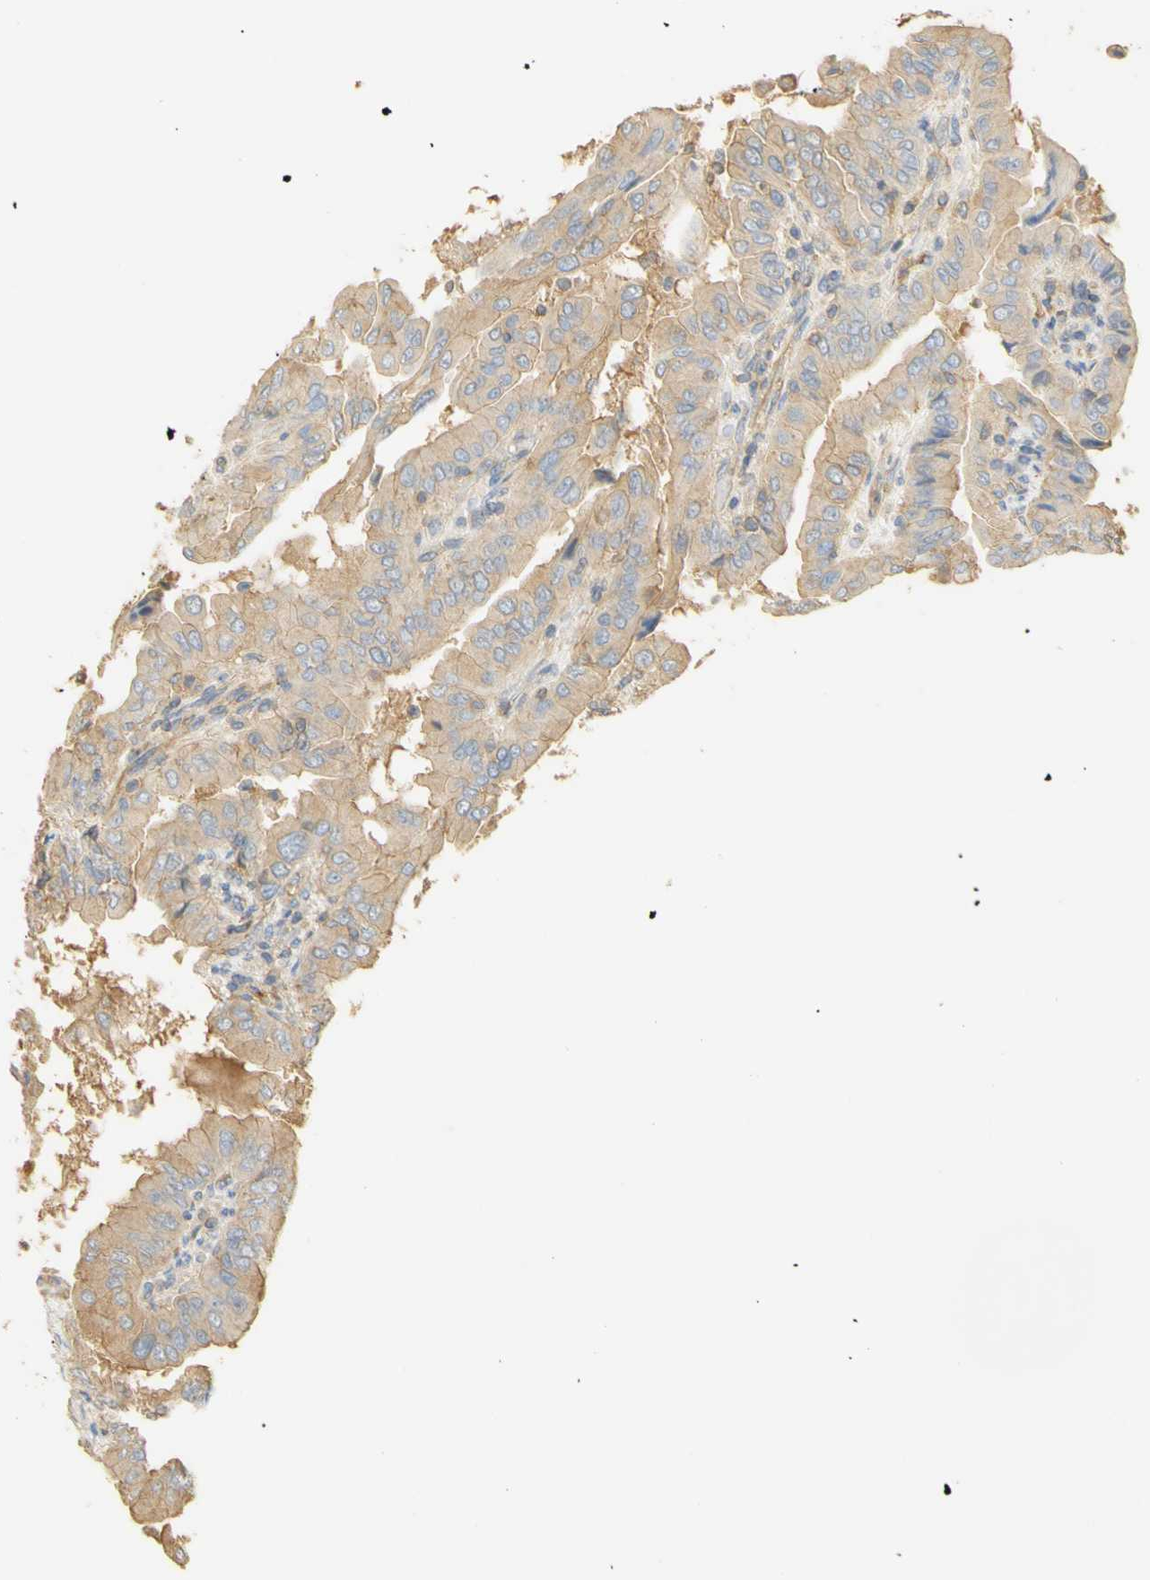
{"staining": {"intensity": "weak", "quantity": ">75%", "location": "cytoplasmic/membranous"}, "tissue": "thyroid cancer", "cell_type": "Tumor cells", "image_type": "cancer", "snomed": [{"axis": "morphology", "description": "Papillary adenocarcinoma, NOS"}, {"axis": "topography", "description": "Thyroid gland"}], "caption": "Thyroid papillary adenocarcinoma stained with a brown dye exhibits weak cytoplasmic/membranous positive staining in approximately >75% of tumor cells.", "gene": "KCNE4", "patient": {"sex": "male", "age": 33}}